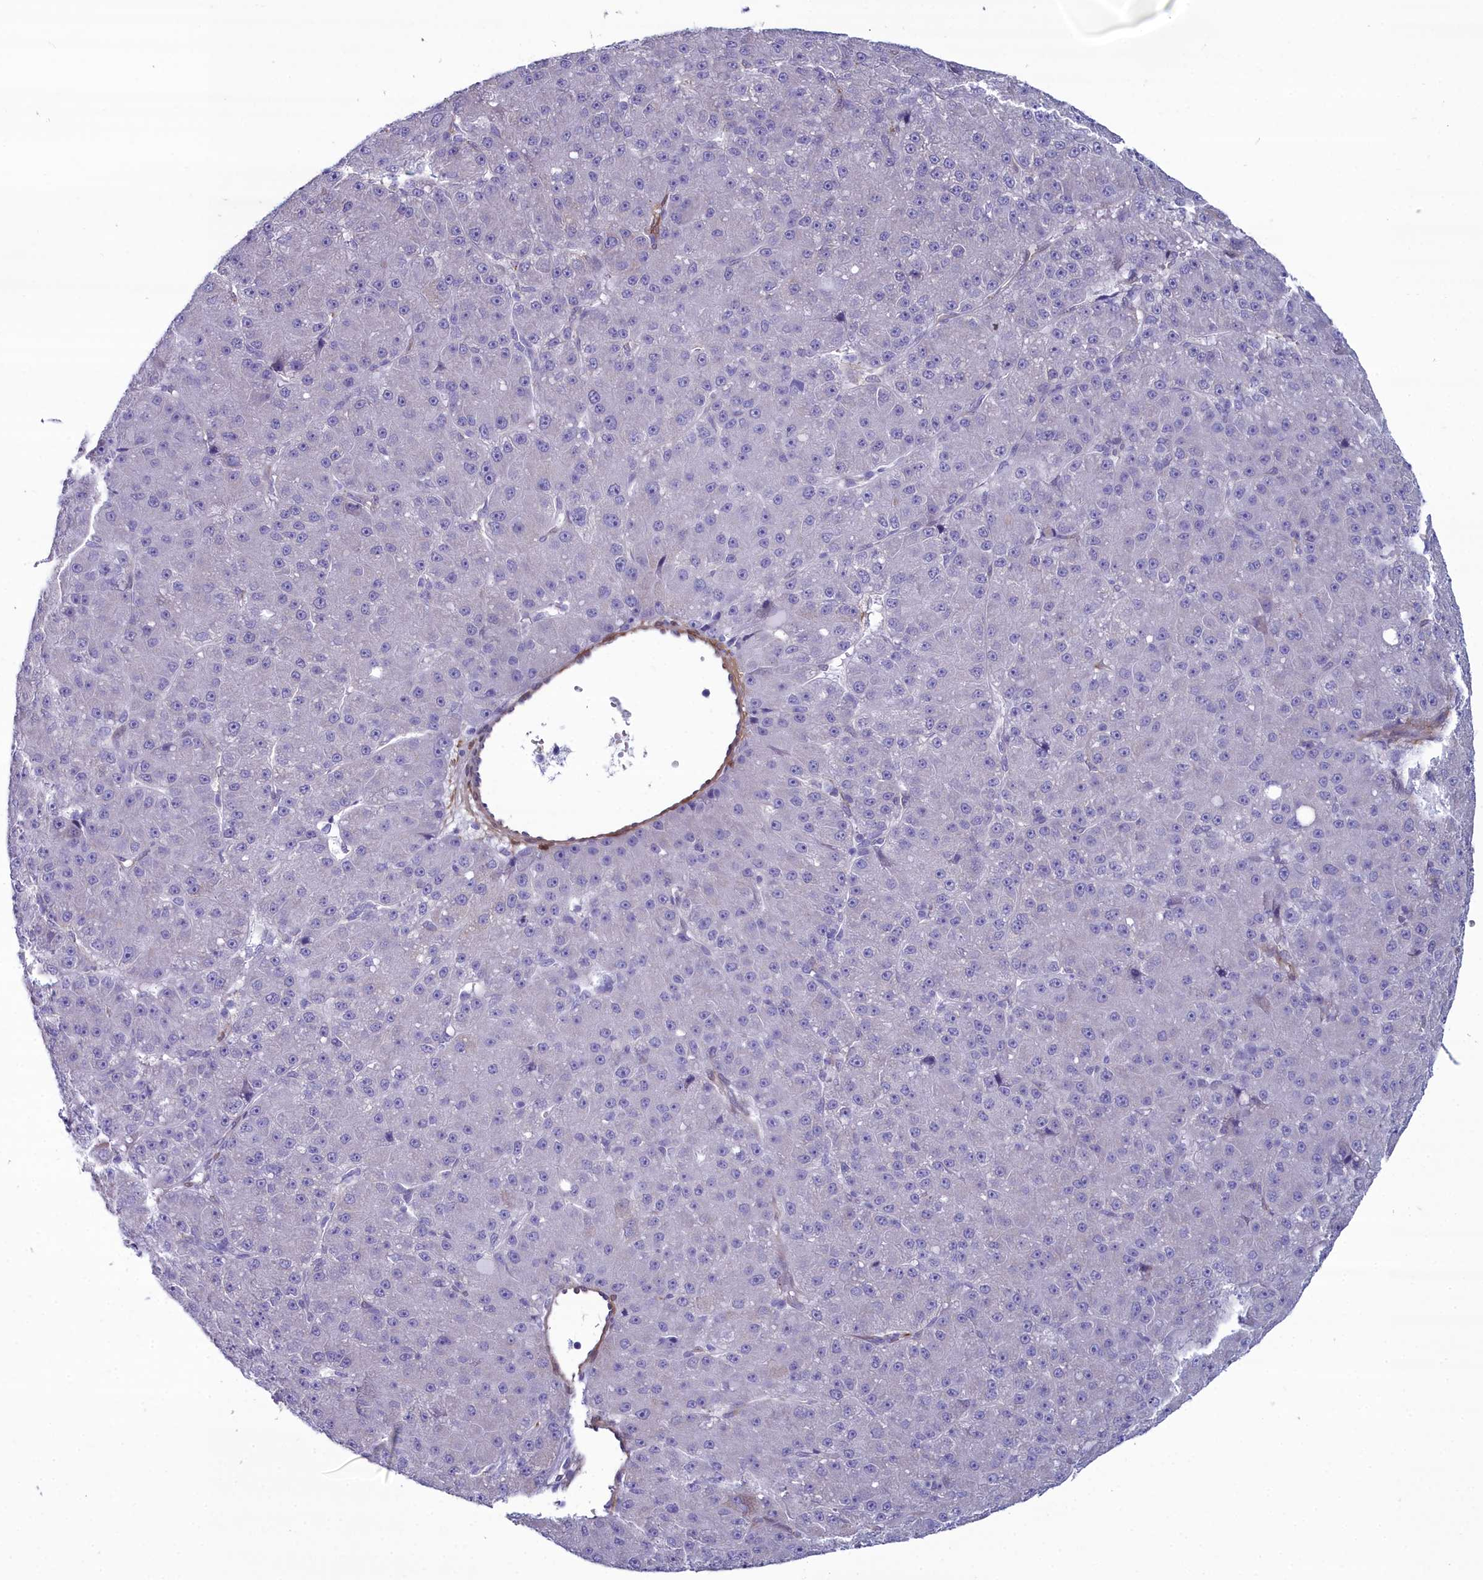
{"staining": {"intensity": "negative", "quantity": "none", "location": "none"}, "tissue": "liver cancer", "cell_type": "Tumor cells", "image_type": "cancer", "snomed": [{"axis": "morphology", "description": "Carcinoma, Hepatocellular, NOS"}, {"axis": "topography", "description": "Liver"}], "caption": "The image demonstrates no significant positivity in tumor cells of liver hepatocellular carcinoma. Brightfield microscopy of immunohistochemistry (IHC) stained with DAB (brown) and hematoxylin (blue), captured at high magnification.", "gene": "PPP1R14A", "patient": {"sex": "male", "age": 67}}